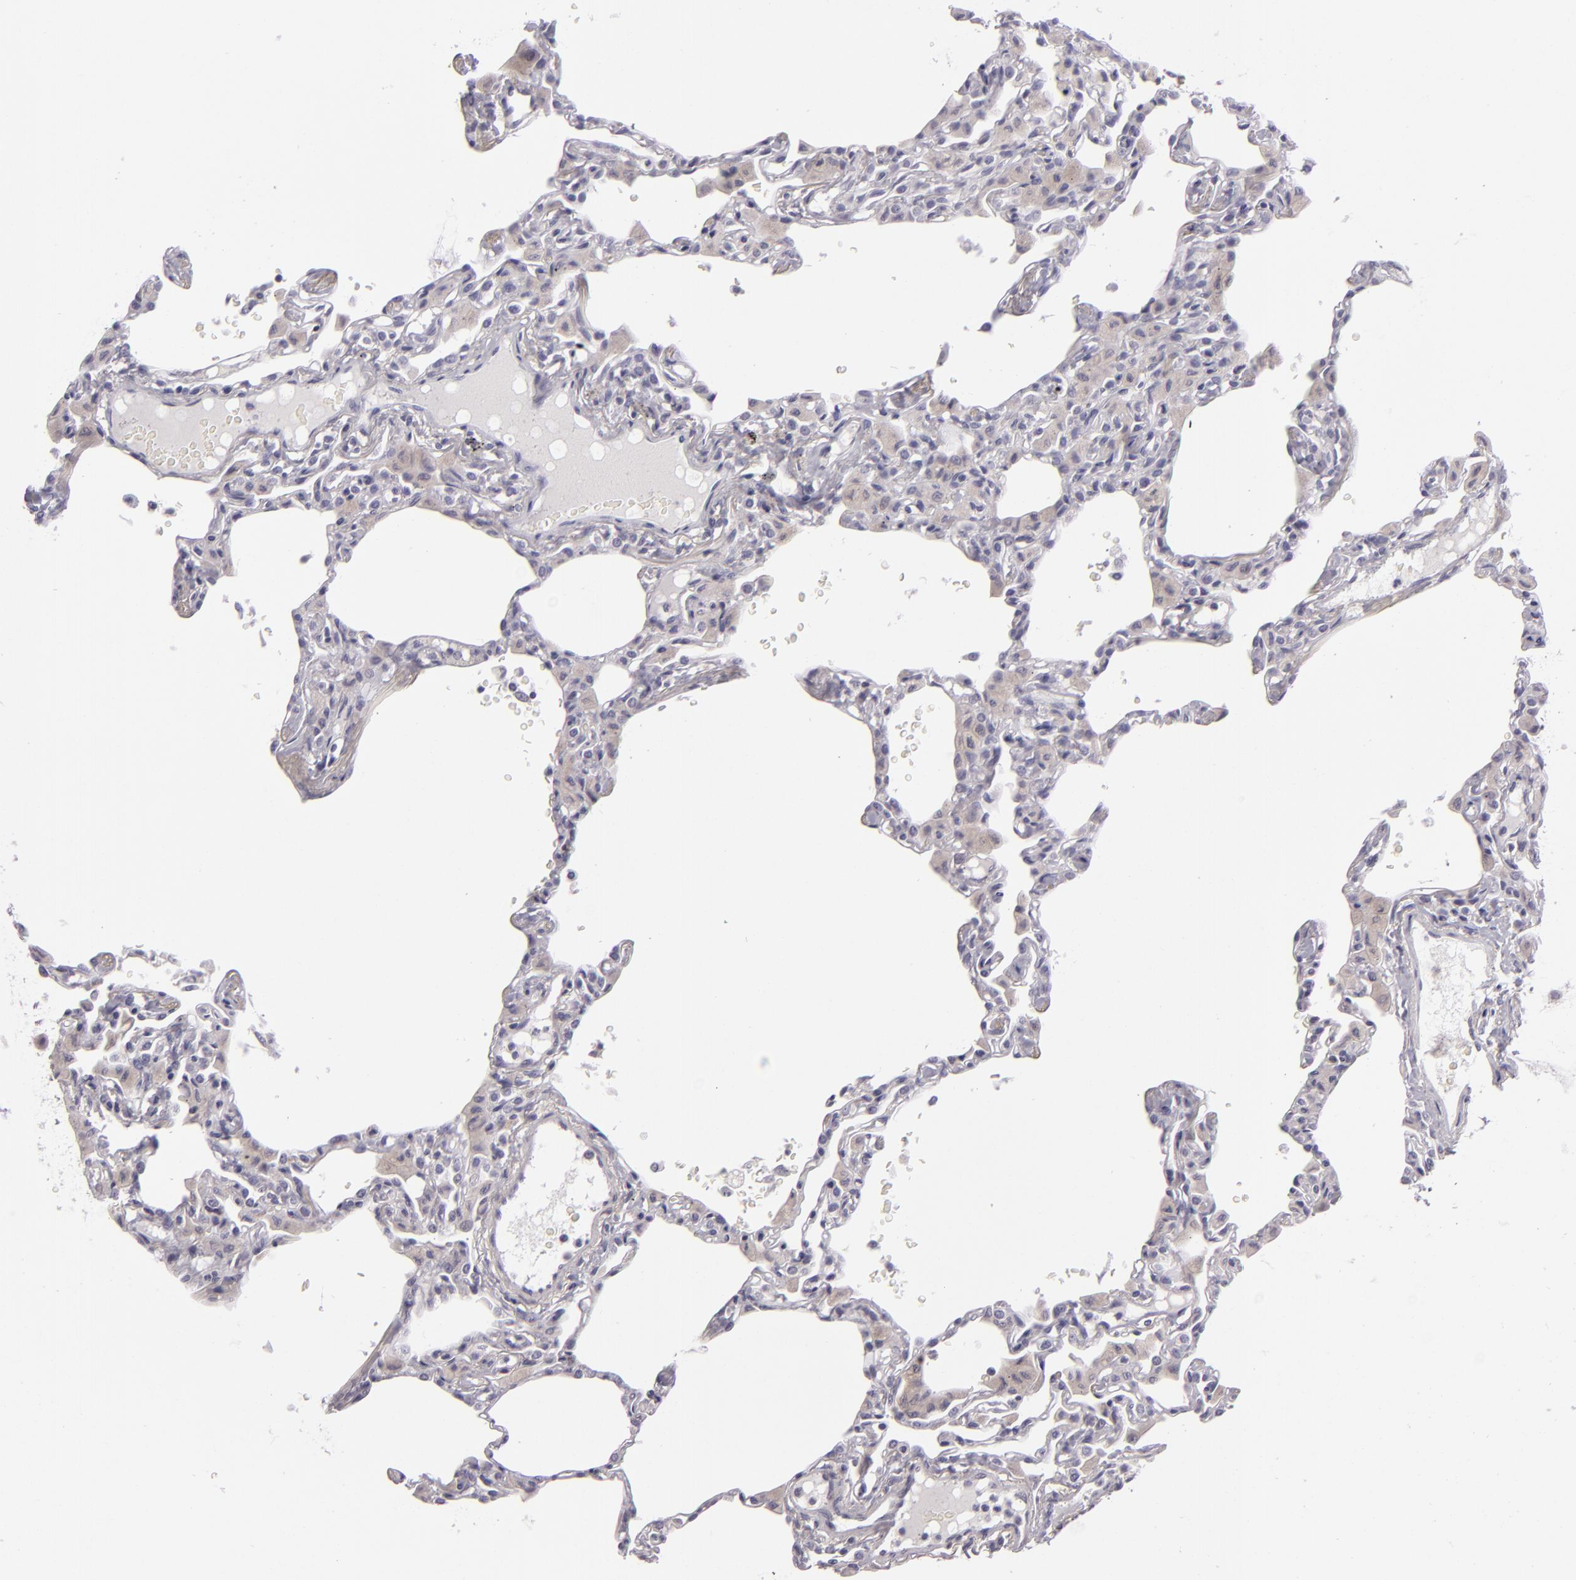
{"staining": {"intensity": "negative", "quantity": "none", "location": "none"}, "tissue": "lung", "cell_type": "Alveolar cells", "image_type": "normal", "snomed": [{"axis": "morphology", "description": "Normal tissue, NOS"}, {"axis": "topography", "description": "Lung"}], "caption": "Immunohistochemical staining of unremarkable lung exhibits no significant expression in alveolar cells.", "gene": "EGFL6", "patient": {"sex": "female", "age": 49}}